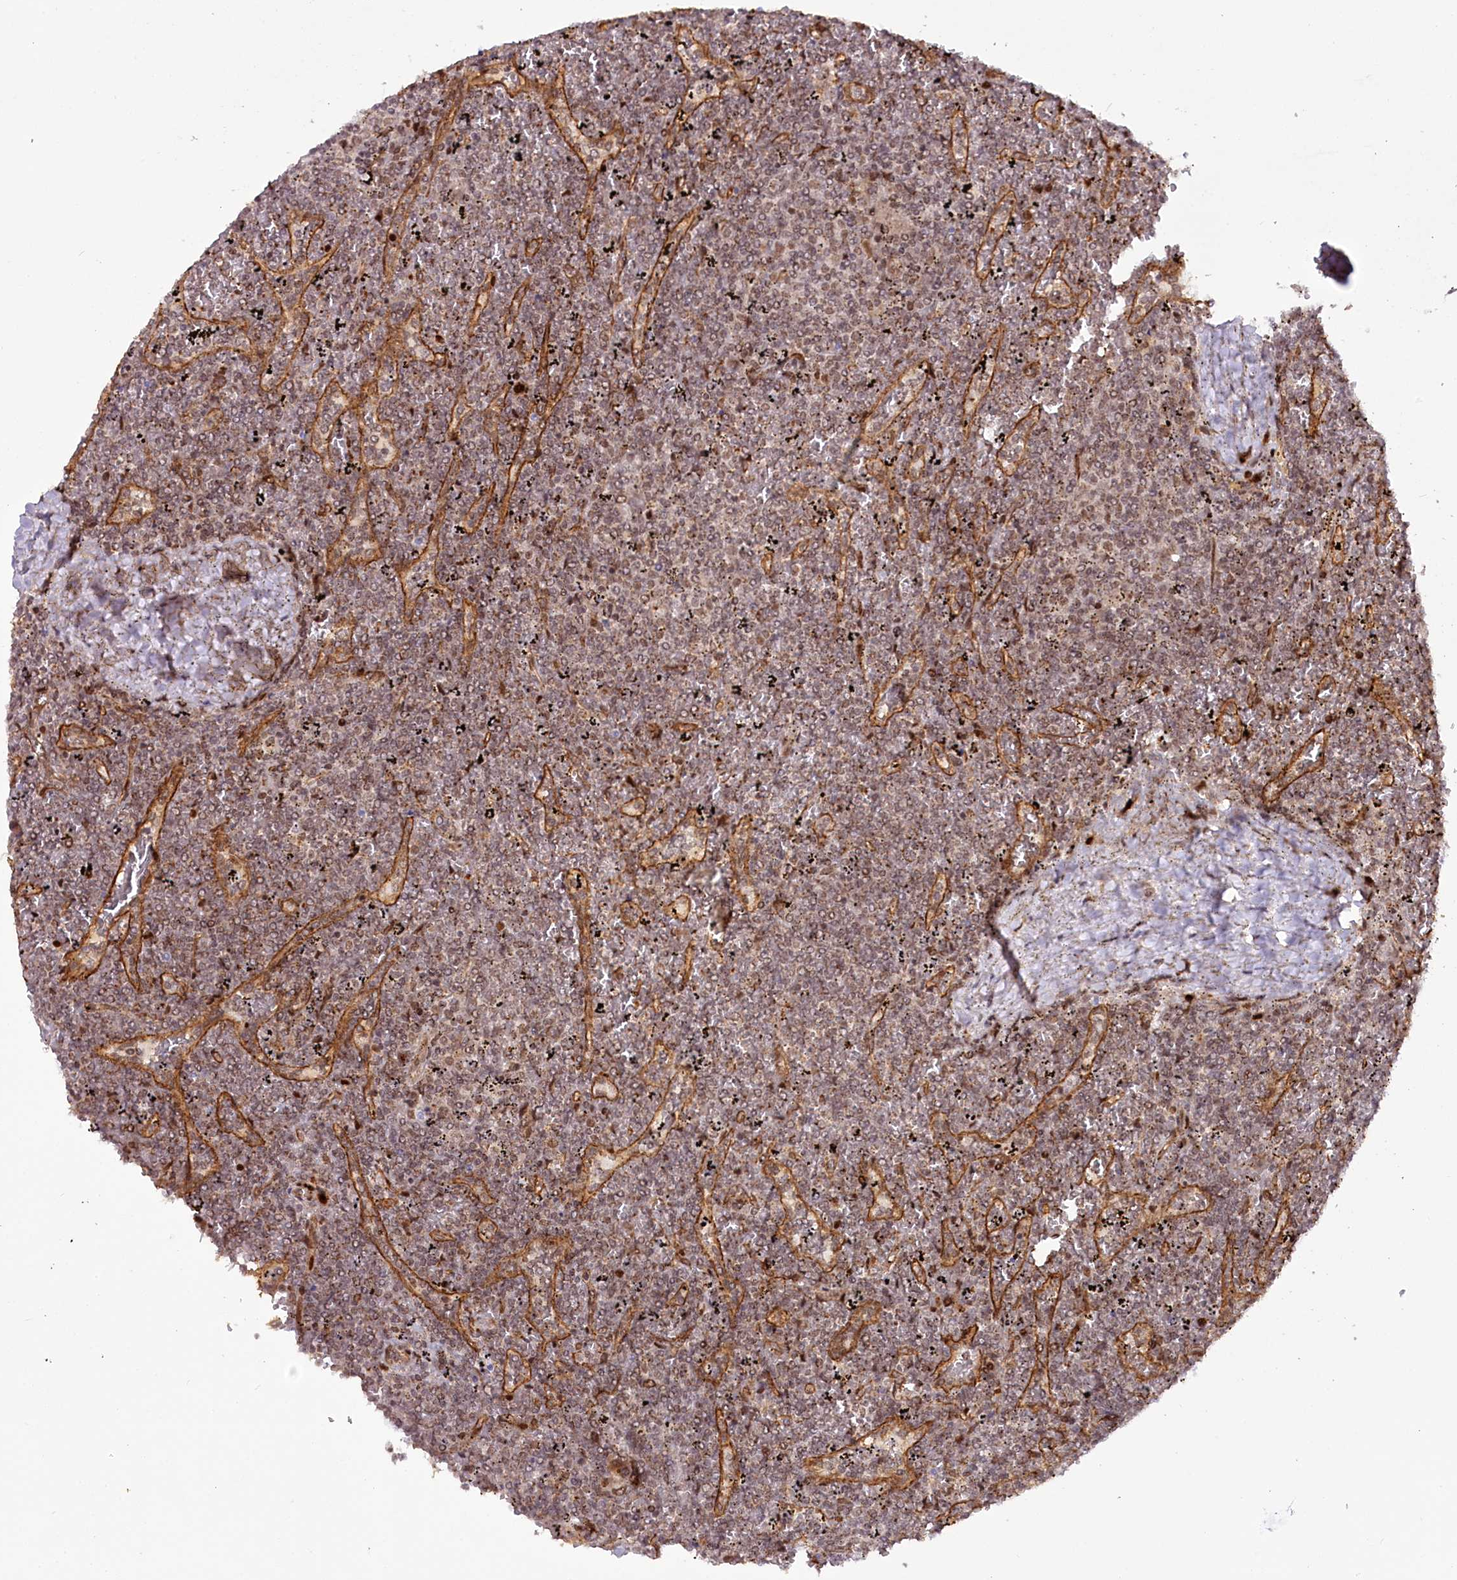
{"staining": {"intensity": "weak", "quantity": "25%-75%", "location": "nuclear"}, "tissue": "lymphoma", "cell_type": "Tumor cells", "image_type": "cancer", "snomed": [{"axis": "morphology", "description": "Malignant lymphoma, non-Hodgkin's type, Low grade"}, {"axis": "topography", "description": "Spleen"}], "caption": "Weak nuclear positivity for a protein is appreciated in about 25%-75% of tumor cells of low-grade malignant lymphoma, non-Hodgkin's type using immunohistochemistry.", "gene": "COPG1", "patient": {"sex": "female", "age": 19}}